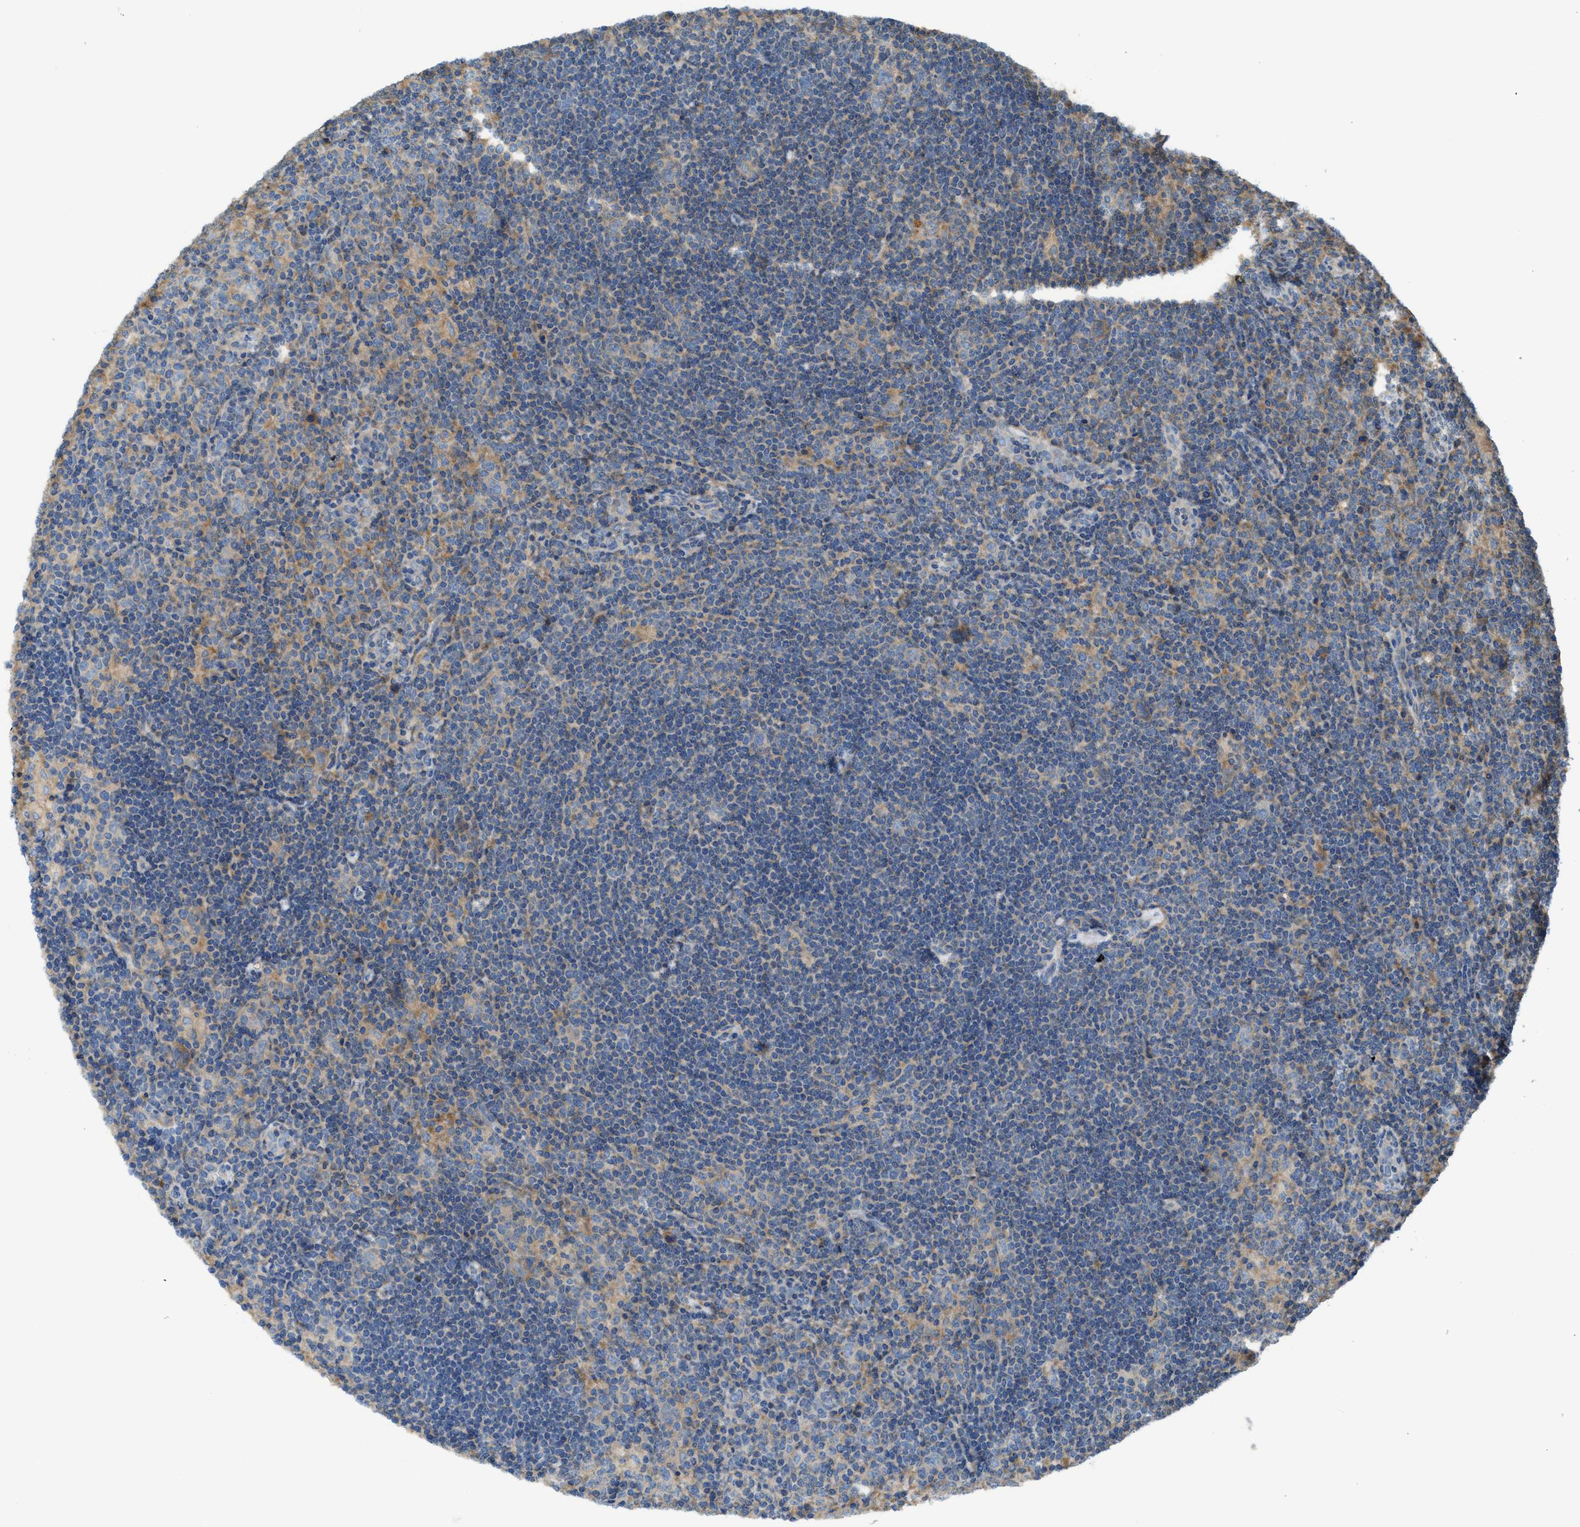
{"staining": {"intensity": "weak", "quantity": ">75%", "location": "cytoplasmic/membranous"}, "tissue": "lymphoma", "cell_type": "Tumor cells", "image_type": "cancer", "snomed": [{"axis": "morphology", "description": "Hodgkin's disease, NOS"}, {"axis": "topography", "description": "Lymph node"}], "caption": "Hodgkin's disease was stained to show a protein in brown. There is low levels of weak cytoplasmic/membranous positivity in approximately >75% of tumor cells.", "gene": "PAFAH2", "patient": {"sex": "female", "age": 57}}